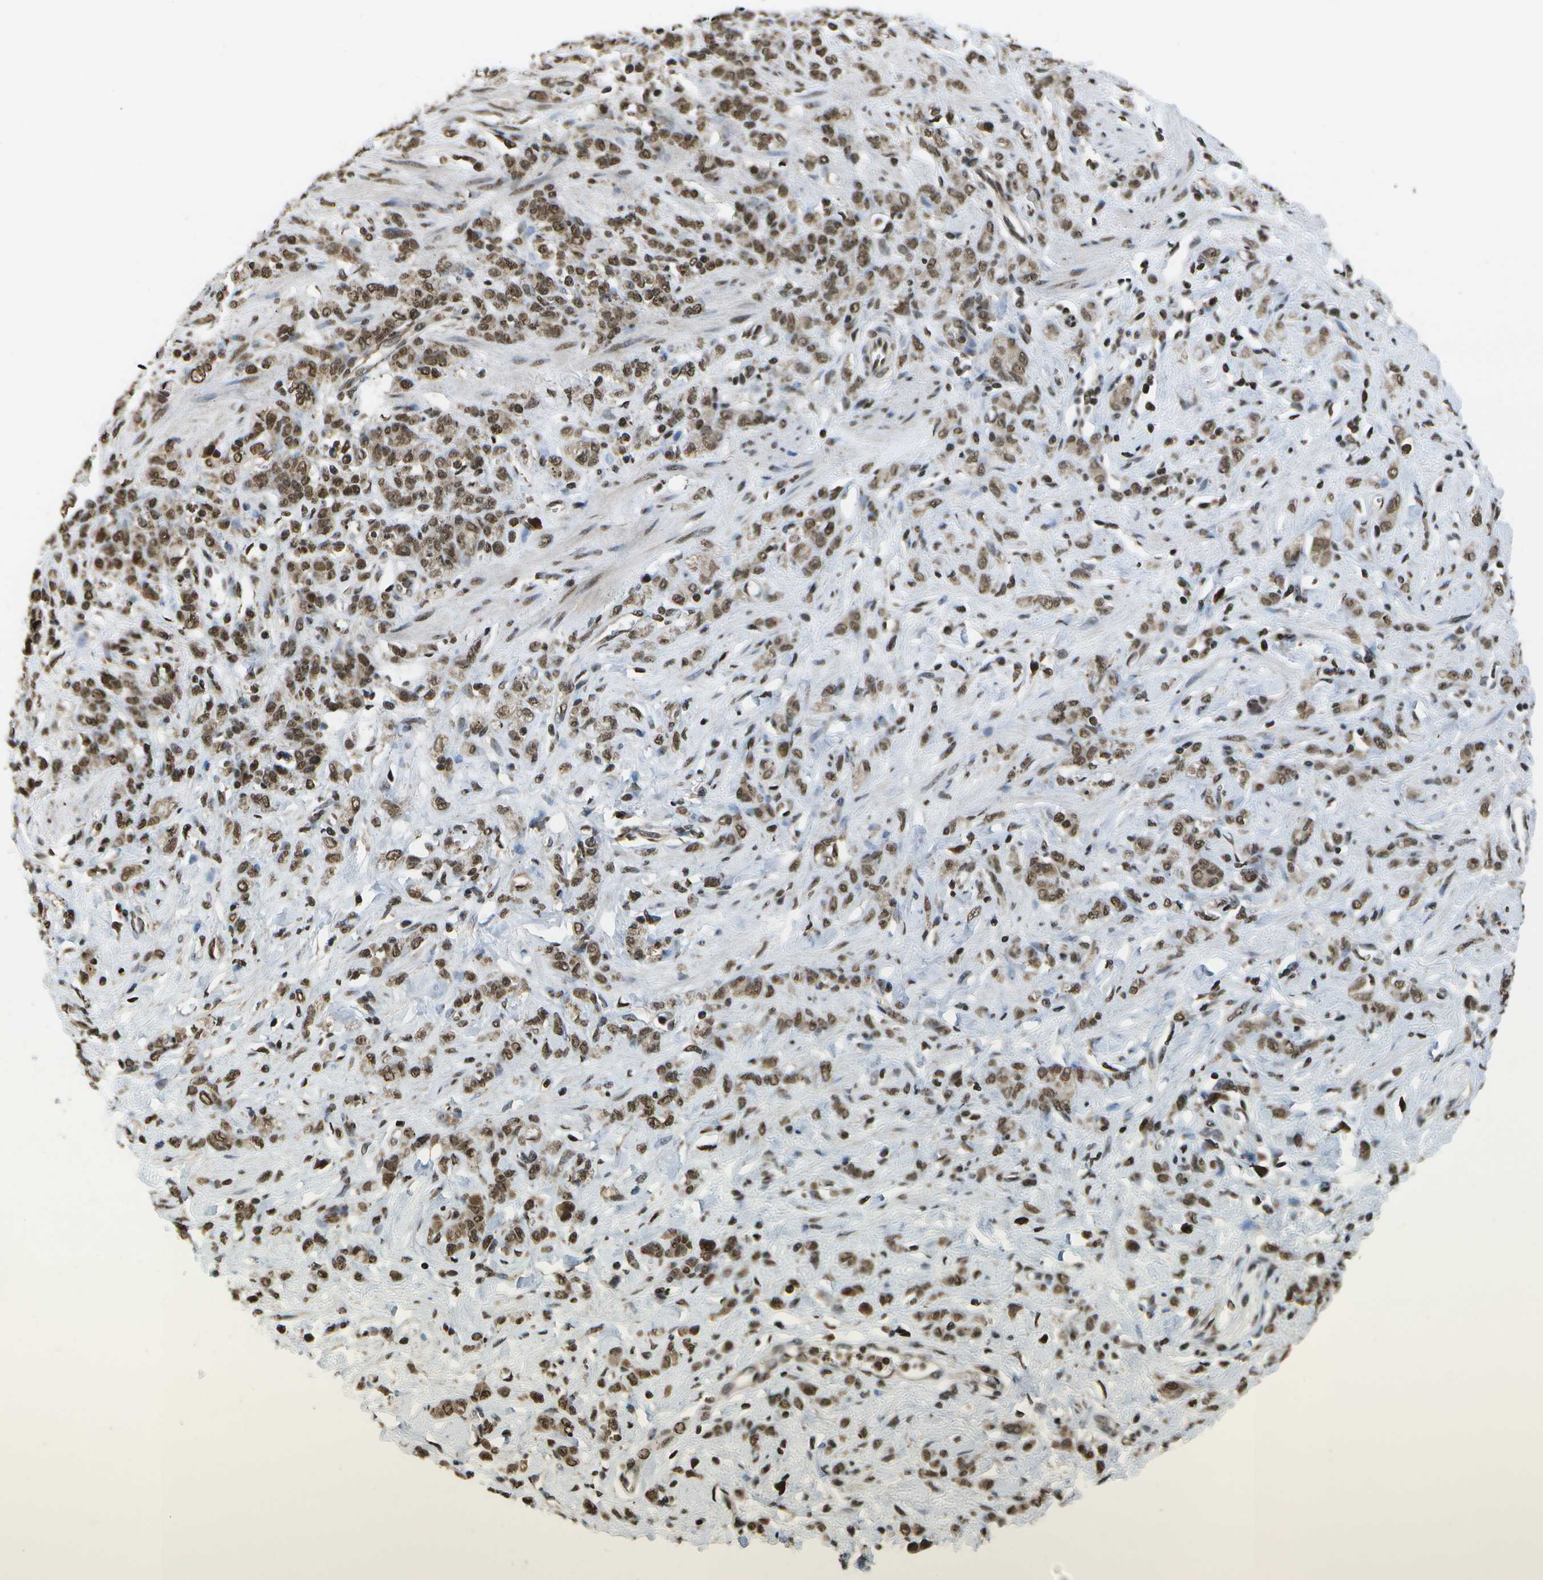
{"staining": {"intensity": "moderate", "quantity": ">75%", "location": "nuclear"}, "tissue": "stomach cancer", "cell_type": "Tumor cells", "image_type": "cancer", "snomed": [{"axis": "morphology", "description": "Normal tissue, NOS"}, {"axis": "morphology", "description": "Adenocarcinoma, NOS"}, {"axis": "topography", "description": "Stomach"}], "caption": "This image shows immunohistochemistry staining of human stomach cancer, with medium moderate nuclear staining in about >75% of tumor cells.", "gene": "SPEN", "patient": {"sex": "male", "age": 82}}